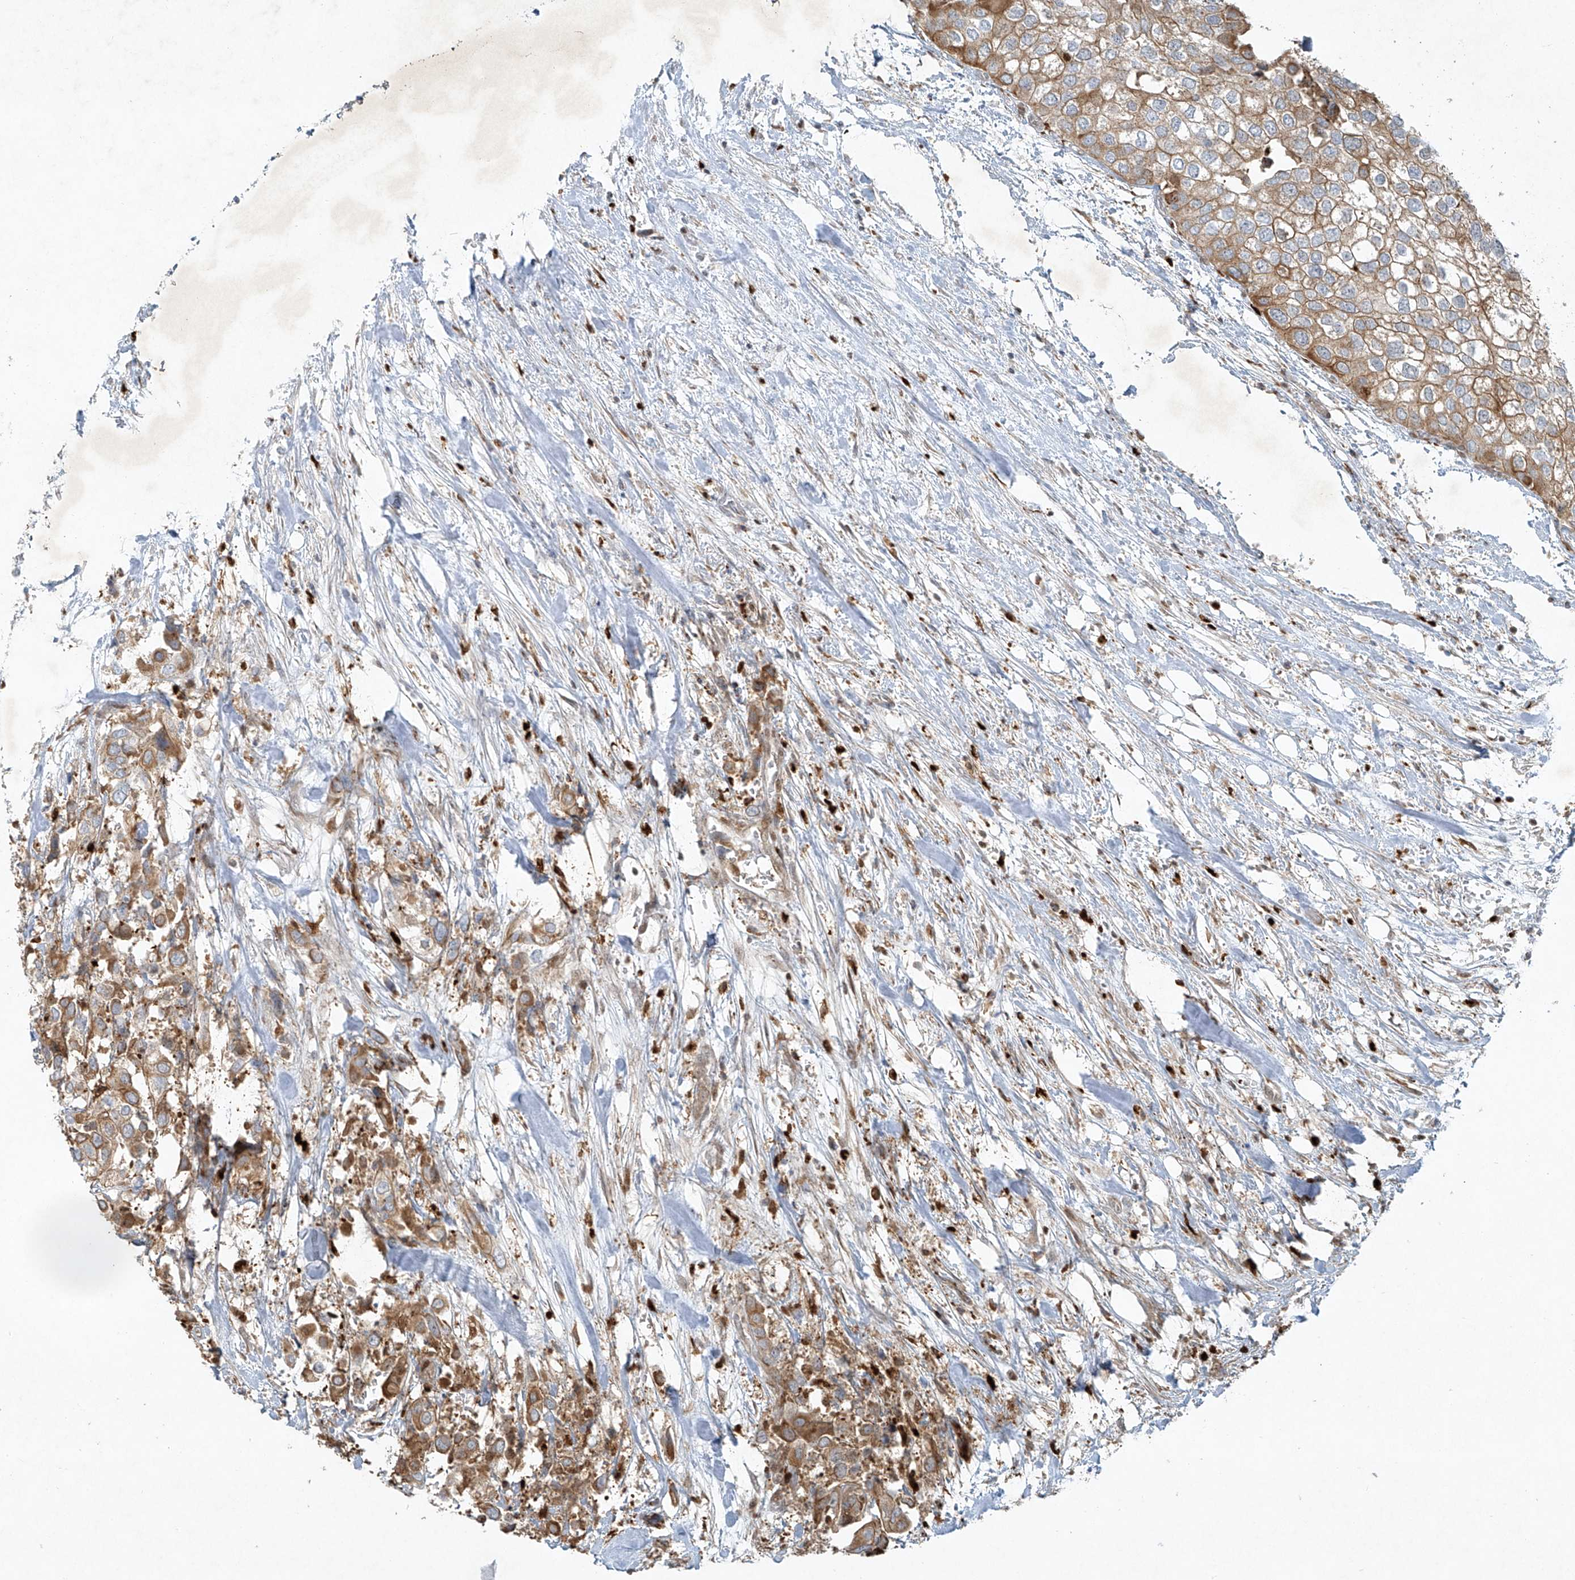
{"staining": {"intensity": "moderate", "quantity": ">75%", "location": "cytoplasmic/membranous"}, "tissue": "urothelial cancer", "cell_type": "Tumor cells", "image_type": "cancer", "snomed": [{"axis": "morphology", "description": "Urothelial carcinoma, High grade"}, {"axis": "topography", "description": "Urinary bladder"}], "caption": "Tumor cells reveal medium levels of moderate cytoplasmic/membranous expression in about >75% of cells in urothelial carcinoma (high-grade).", "gene": "TUBE1", "patient": {"sex": "male", "age": 64}}